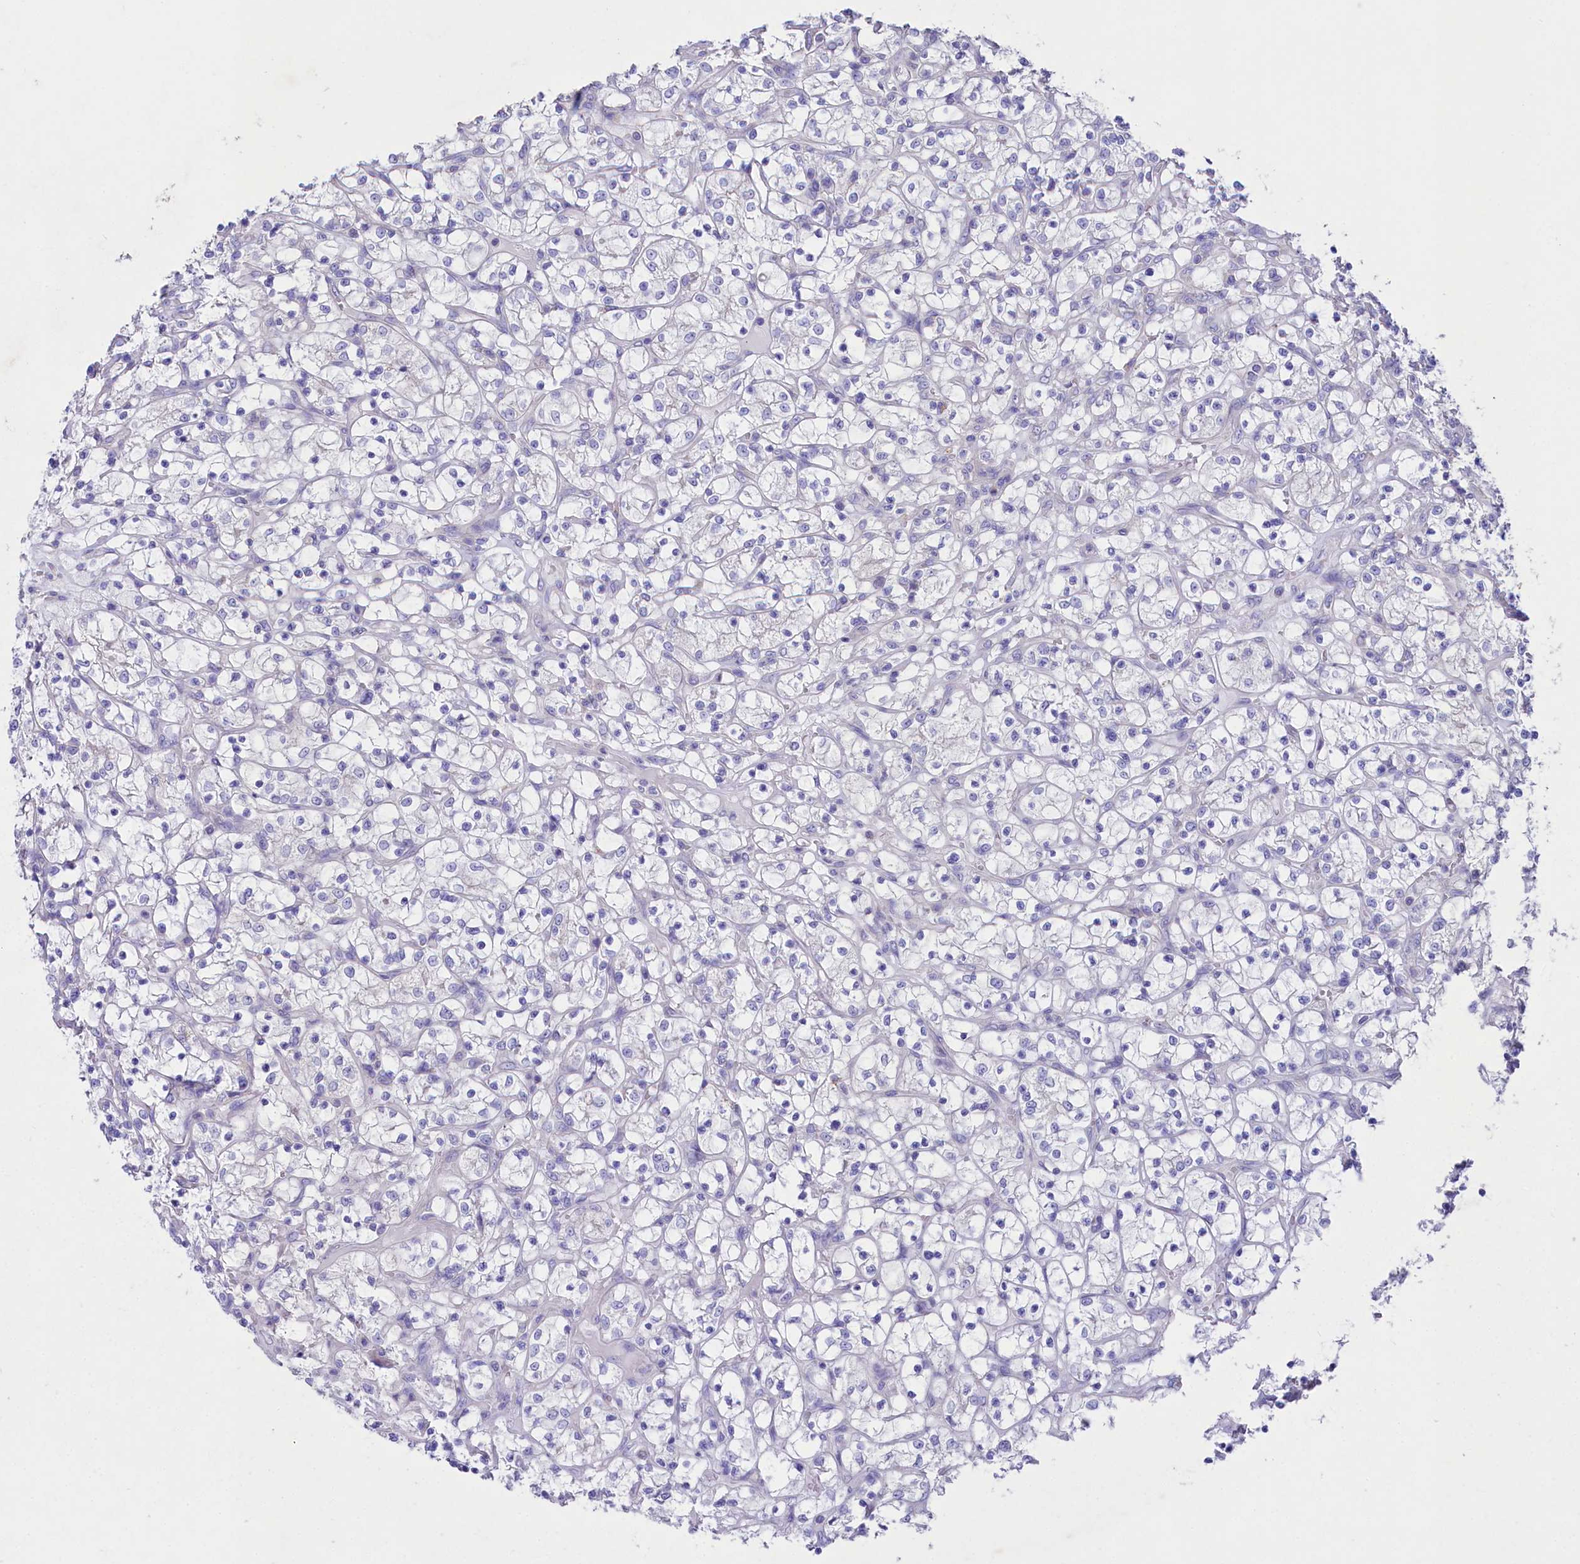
{"staining": {"intensity": "negative", "quantity": "none", "location": "none"}, "tissue": "renal cancer", "cell_type": "Tumor cells", "image_type": "cancer", "snomed": [{"axis": "morphology", "description": "Adenocarcinoma, NOS"}, {"axis": "topography", "description": "Kidney"}], "caption": "Immunohistochemistry (IHC) micrograph of neoplastic tissue: human renal cancer stained with DAB (3,3'-diaminobenzidine) demonstrates no significant protein expression in tumor cells.", "gene": "VPS26B", "patient": {"sex": "female", "age": 69}}